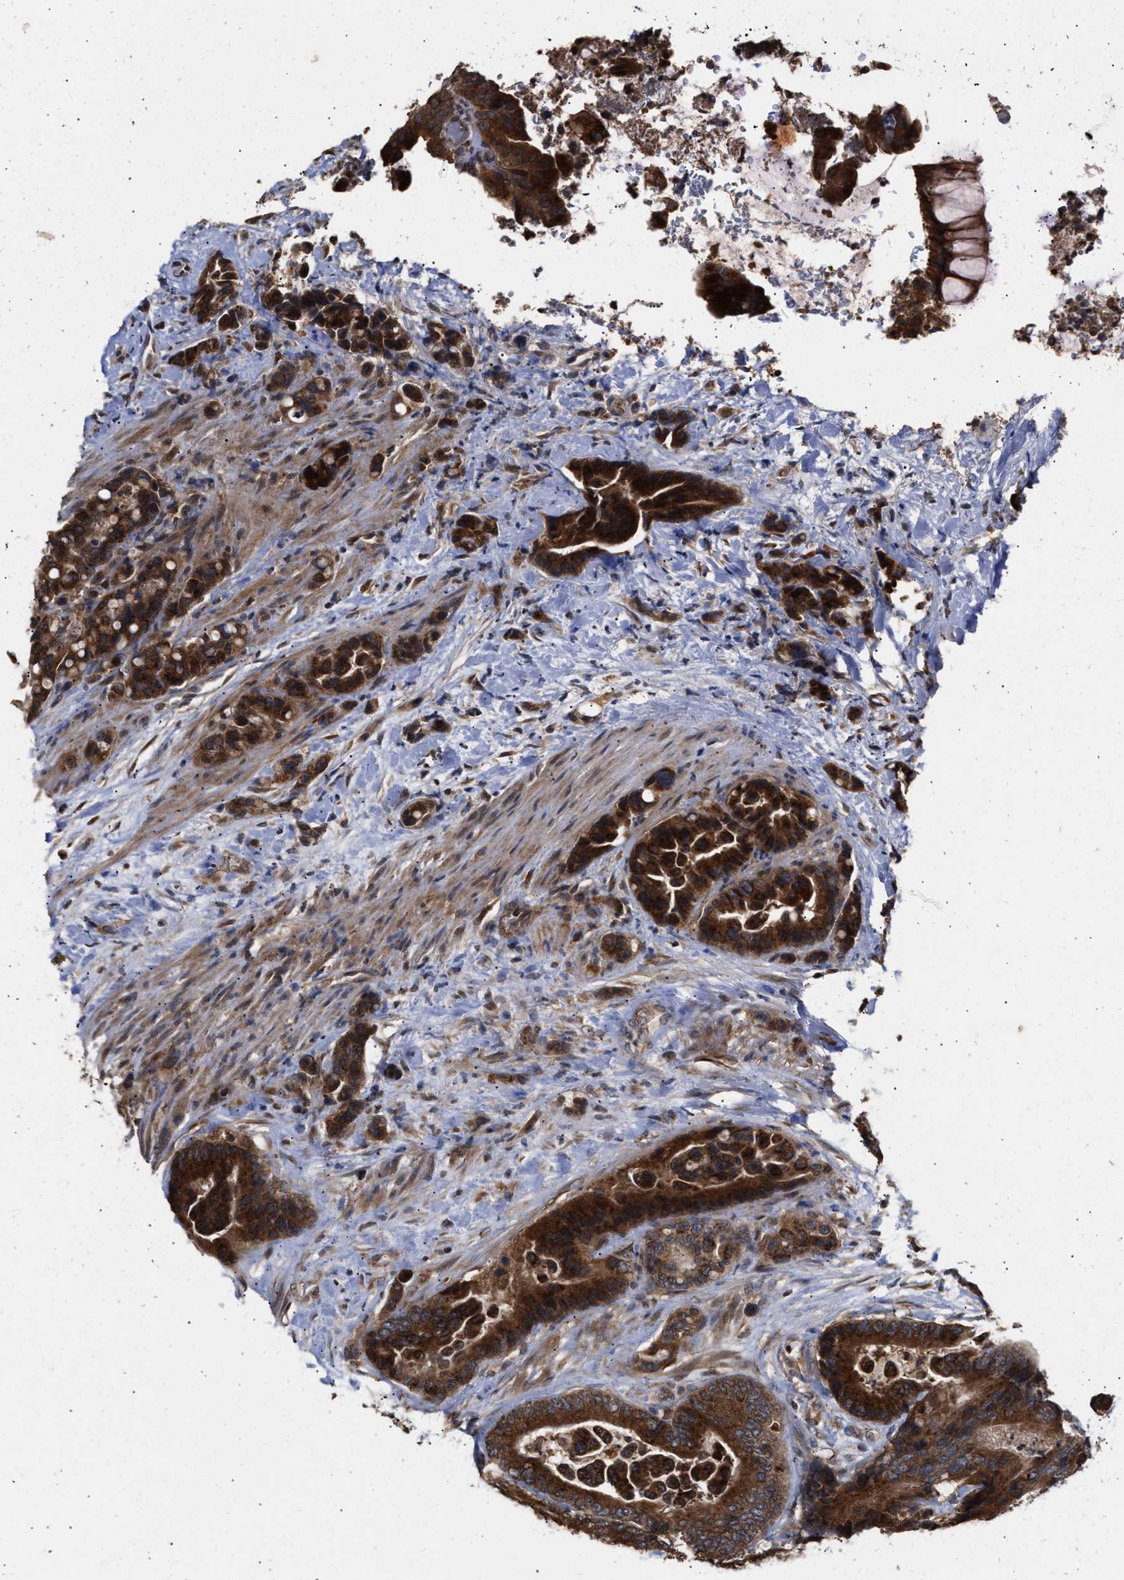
{"staining": {"intensity": "strong", "quantity": ">75%", "location": "cytoplasmic/membranous"}, "tissue": "colorectal cancer", "cell_type": "Tumor cells", "image_type": "cancer", "snomed": [{"axis": "morphology", "description": "Normal tissue, NOS"}, {"axis": "morphology", "description": "Adenocarcinoma, NOS"}, {"axis": "topography", "description": "Colon"}], "caption": "This histopathology image exhibits adenocarcinoma (colorectal) stained with immunohistochemistry to label a protein in brown. The cytoplasmic/membranous of tumor cells show strong positivity for the protein. Nuclei are counter-stained blue.", "gene": "SAR1A", "patient": {"sex": "male", "age": 82}}